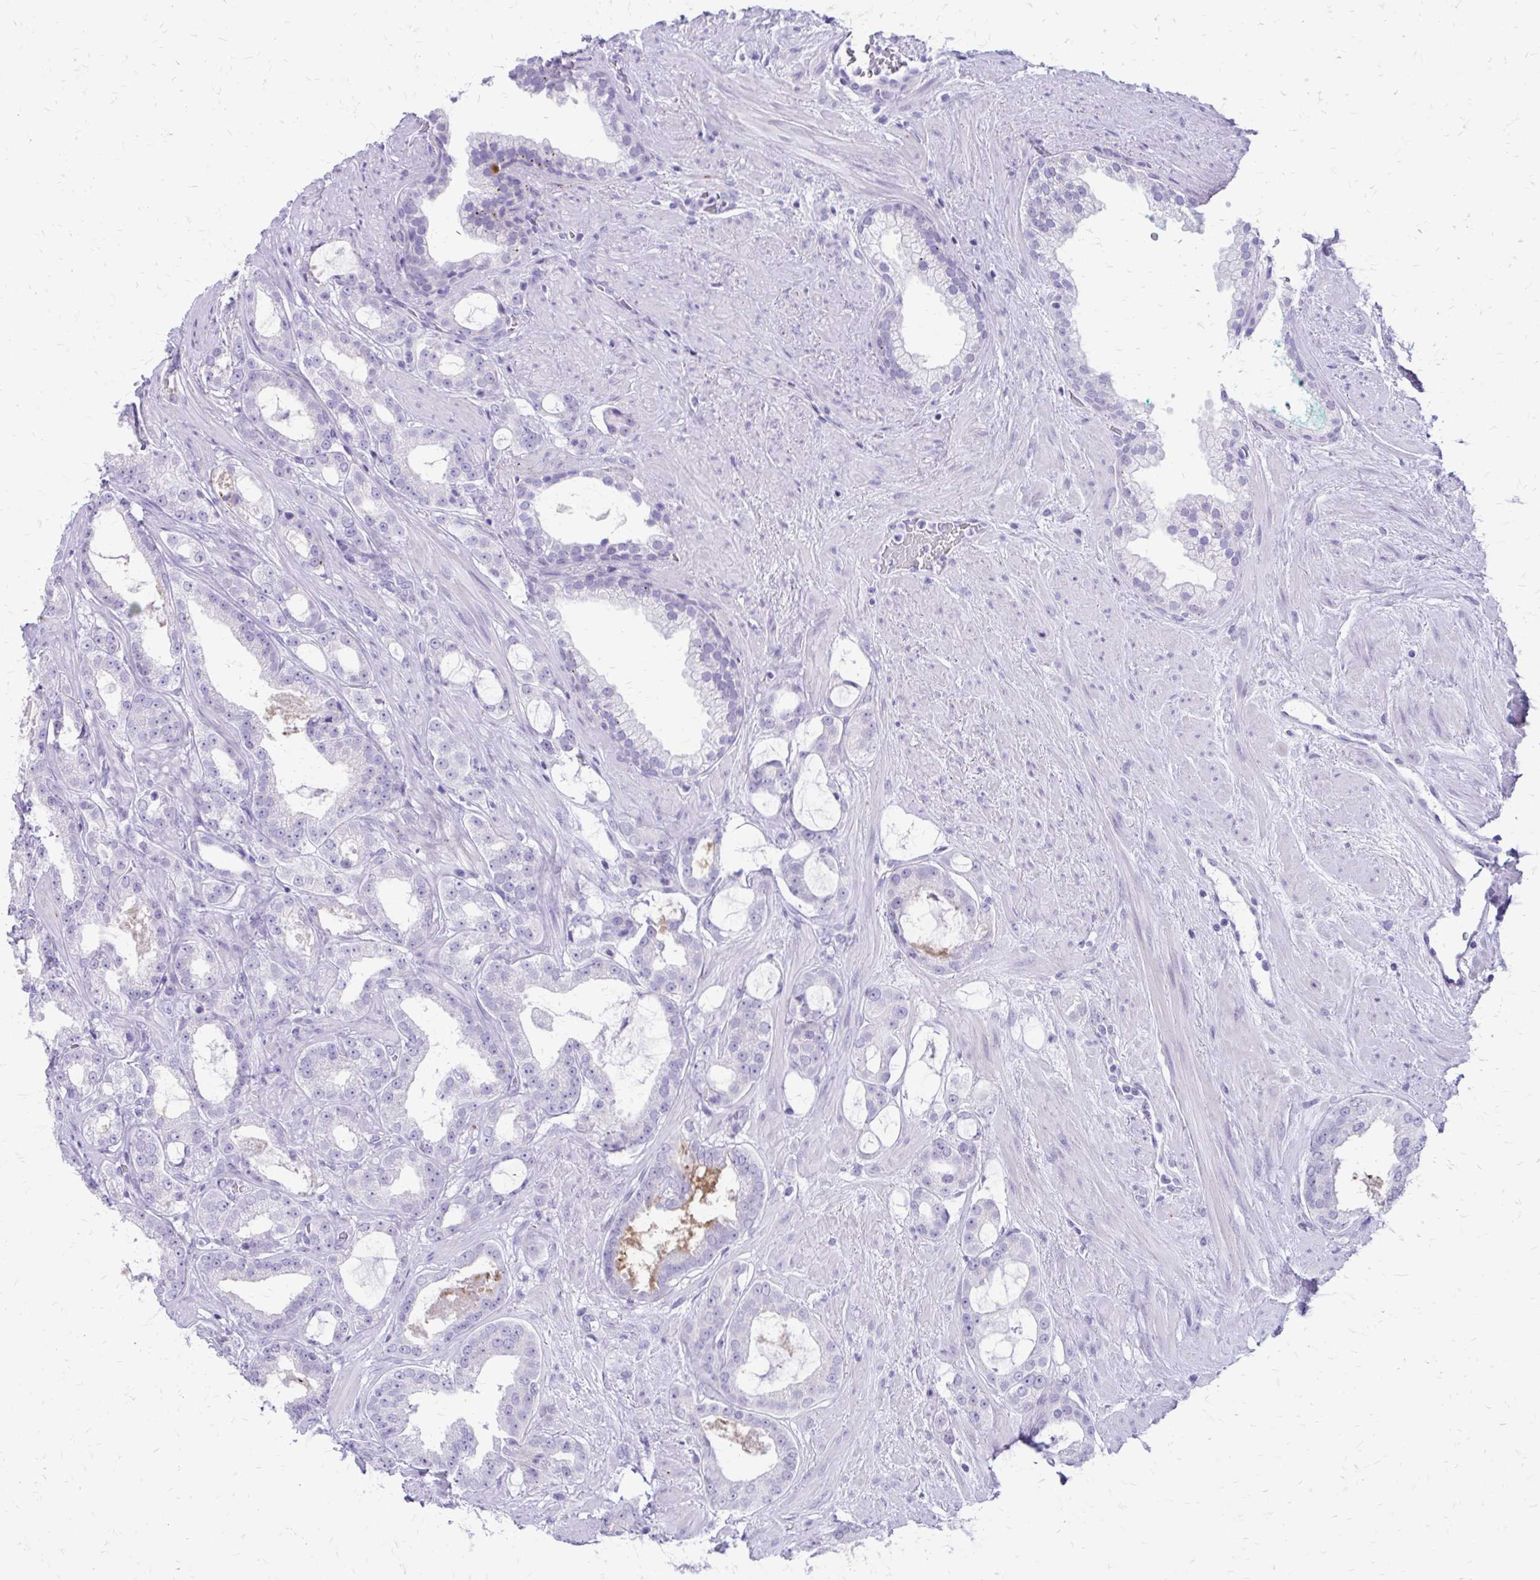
{"staining": {"intensity": "negative", "quantity": "none", "location": "none"}, "tissue": "prostate cancer", "cell_type": "Tumor cells", "image_type": "cancer", "snomed": [{"axis": "morphology", "description": "Adenocarcinoma, High grade"}, {"axis": "topography", "description": "Prostate"}], "caption": "Tumor cells are negative for brown protein staining in prostate high-grade adenocarcinoma.", "gene": "LCN15", "patient": {"sex": "male", "age": 65}}